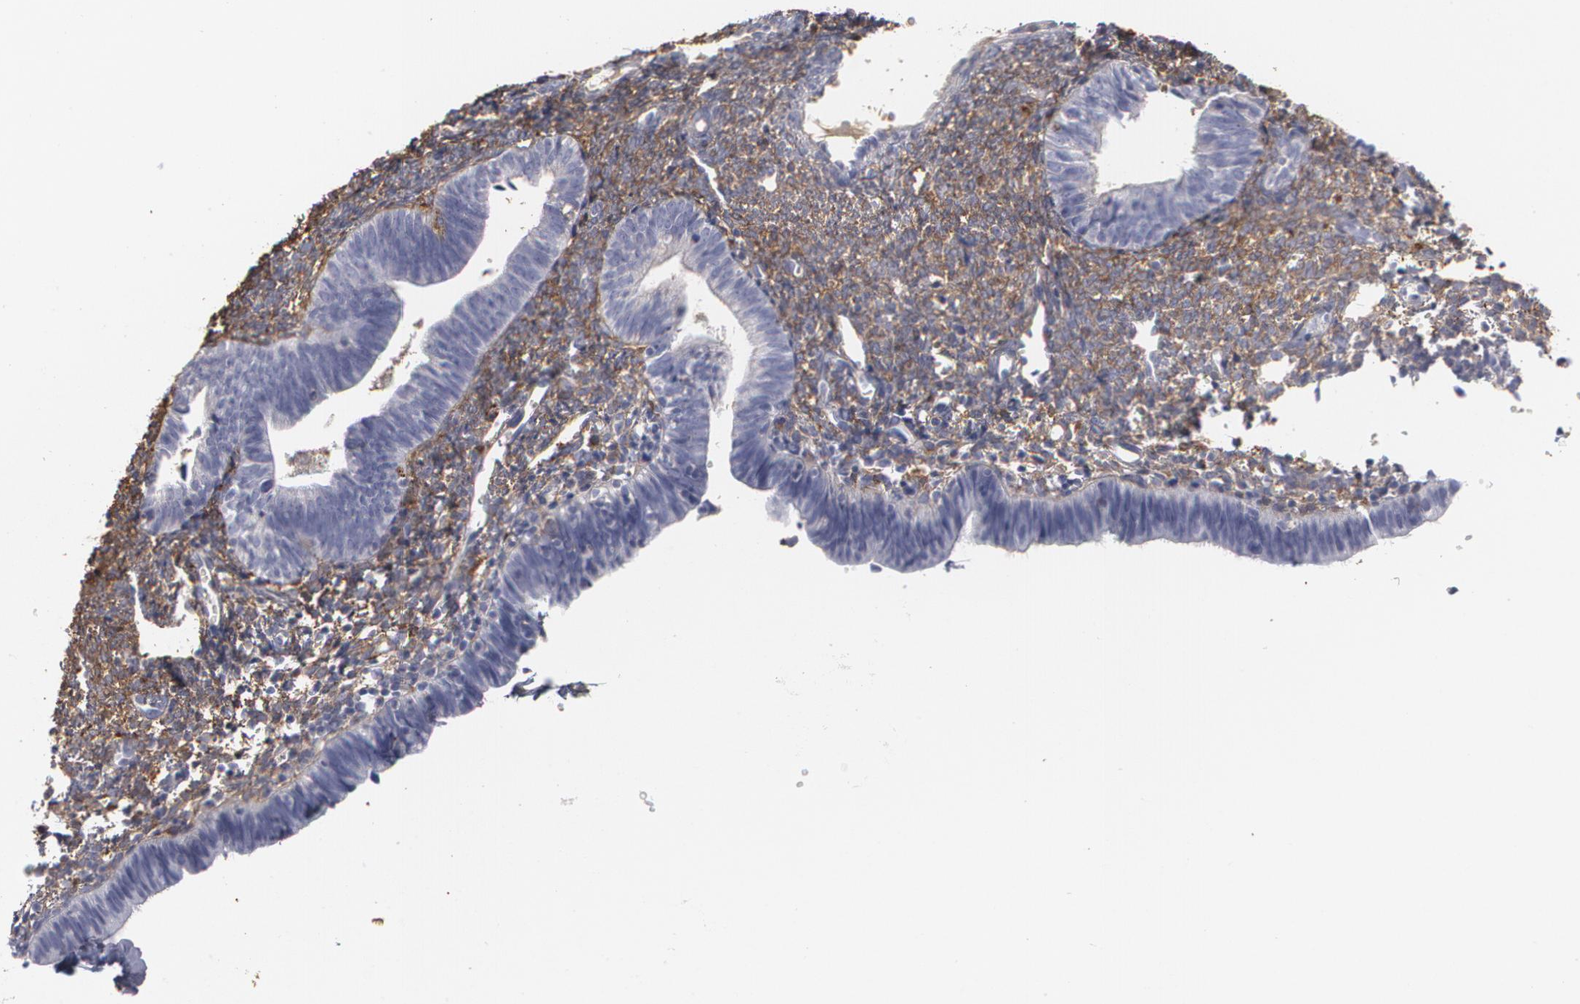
{"staining": {"intensity": "moderate", "quantity": ">75%", "location": "cytoplasmic/membranous"}, "tissue": "endometrium", "cell_type": "Cells in endometrial stroma", "image_type": "normal", "snomed": [{"axis": "morphology", "description": "Normal tissue, NOS"}, {"axis": "topography", "description": "Endometrium"}], "caption": "Human endometrium stained with a brown dye displays moderate cytoplasmic/membranous positive expression in approximately >75% of cells in endometrial stroma.", "gene": "ODC1", "patient": {"sex": "female", "age": 61}}